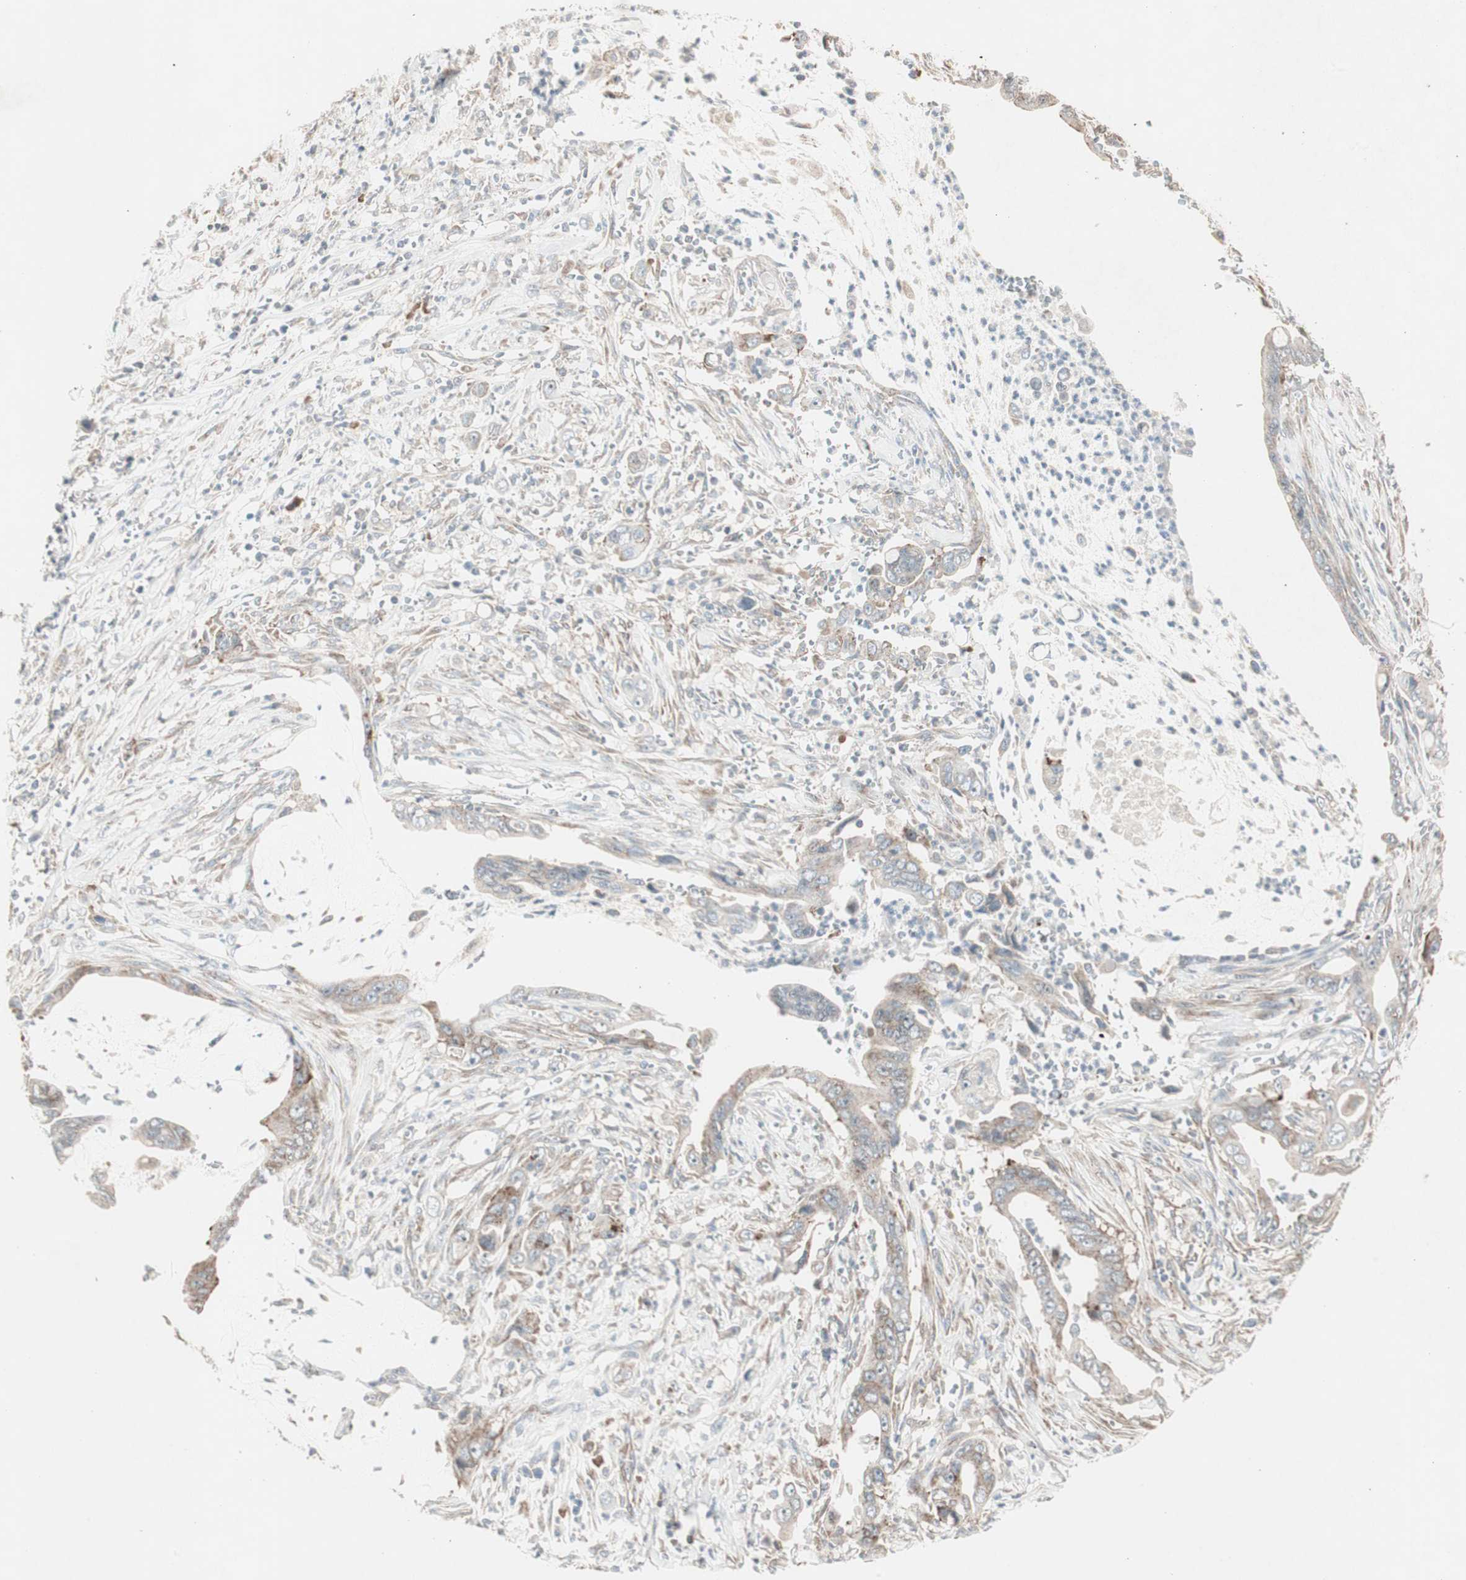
{"staining": {"intensity": "moderate", "quantity": ">75%", "location": "cytoplasmic/membranous"}, "tissue": "pancreatic cancer", "cell_type": "Tumor cells", "image_type": "cancer", "snomed": [{"axis": "morphology", "description": "Adenocarcinoma, NOS"}, {"axis": "topography", "description": "Pancreas"}], "caption": "Immunohistochemistry (IHC) image of pancreatic cancer (adenocarcinoma) stained for a protein (brown), which shows medium levels of moderate cytoplasmic/membranous expression in approximately >75% of tumor cells.", "gene": "CCL14", "patient": {"sex": "male", "age": 59}}